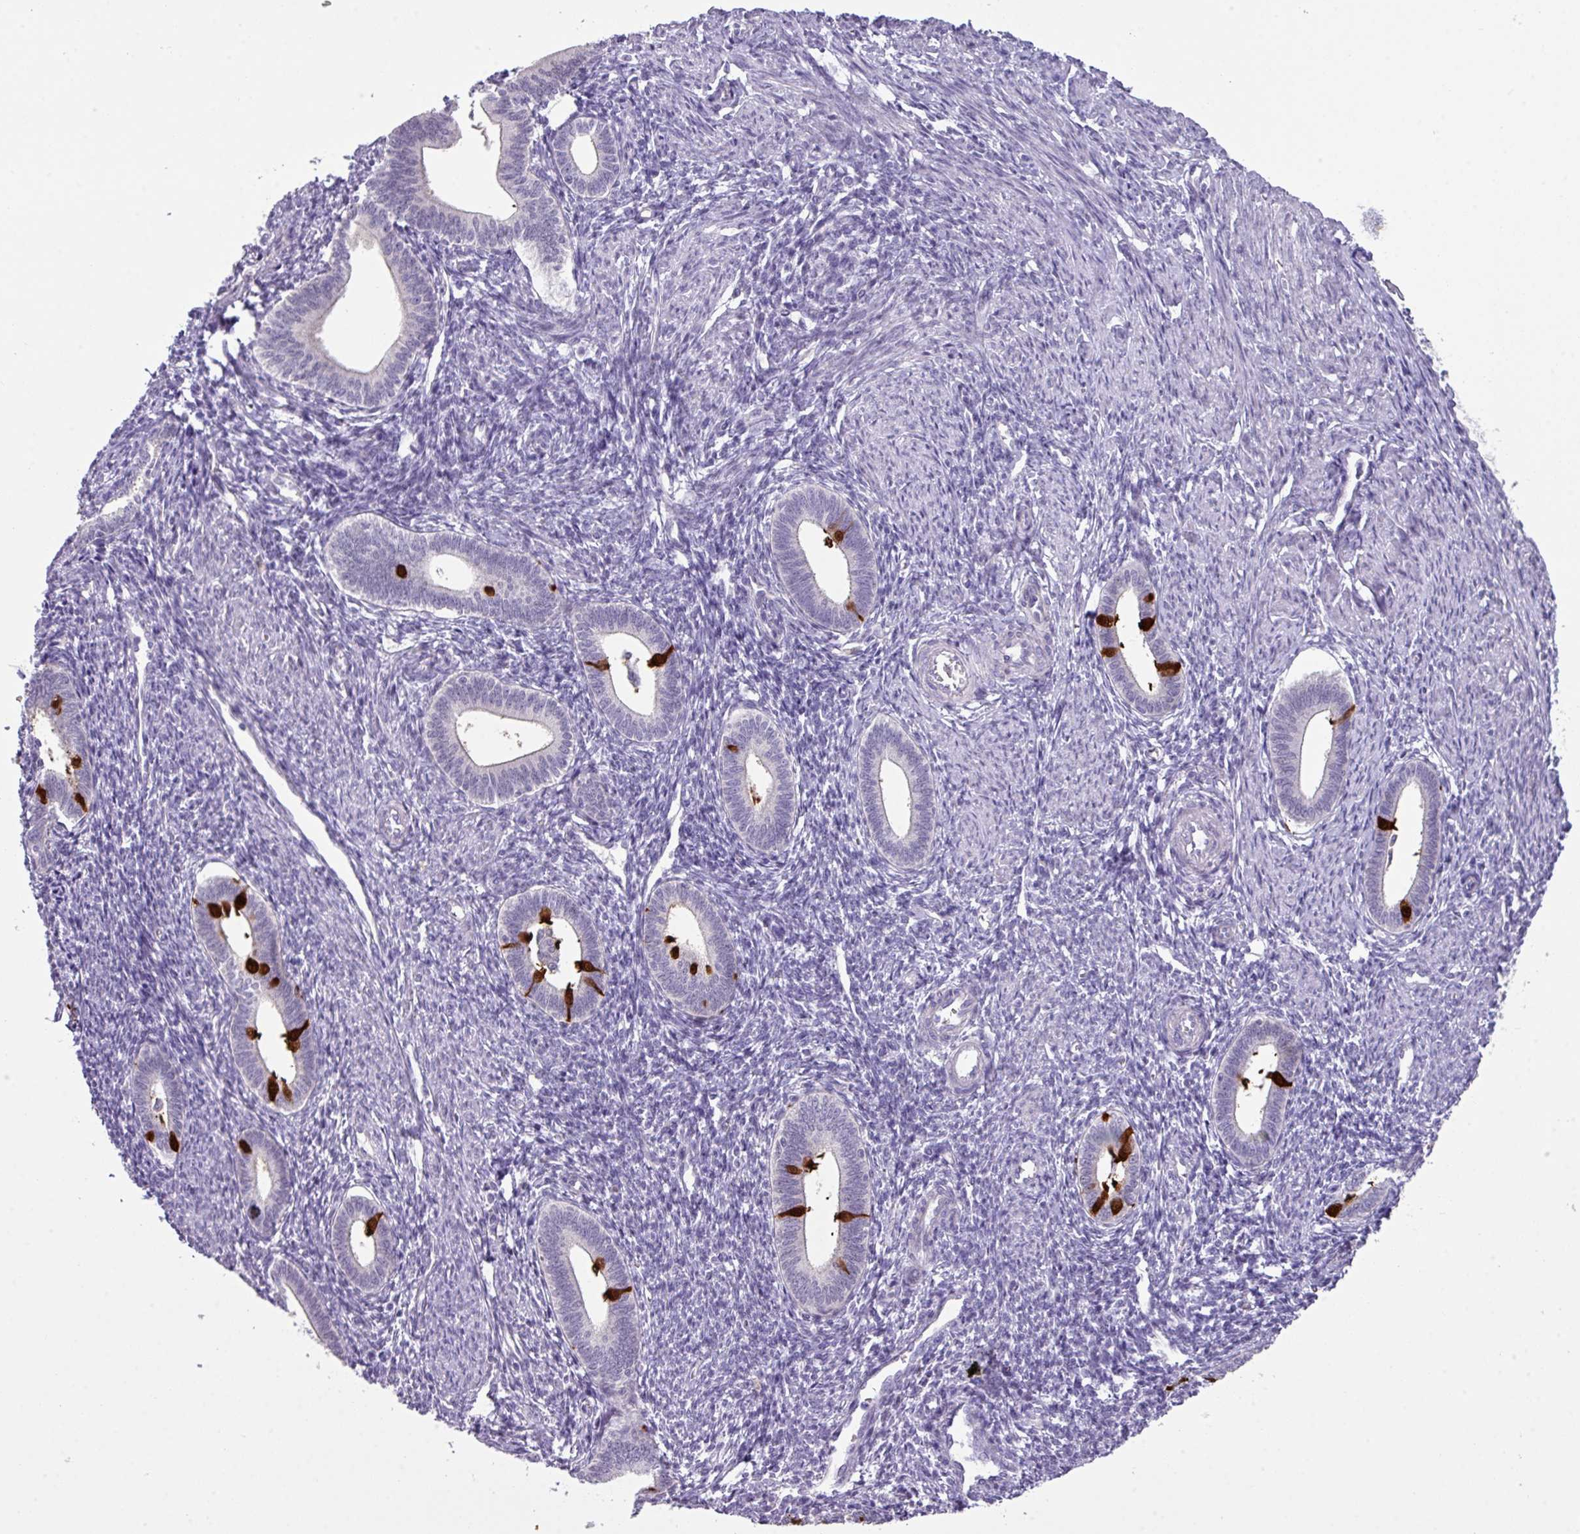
{"staining": {"intensity": "negative", "quantity": "none", "location": "none"}, "tissue": "endometrium", "cell_type": "Cells in endometrial stroma", "image_type": "normal", "snomed": [{"axis": "morphology", "description": "Normal tissue, NOS"}, {"axis": "topography", "description": "Endometrium"}], "caption": "Protein analysis of normal endometrium exhibits no significant expression in cells in endometrial stroma.", "gene": "ANKRD13B", "patient": {"sex": "female", "age": 41}}